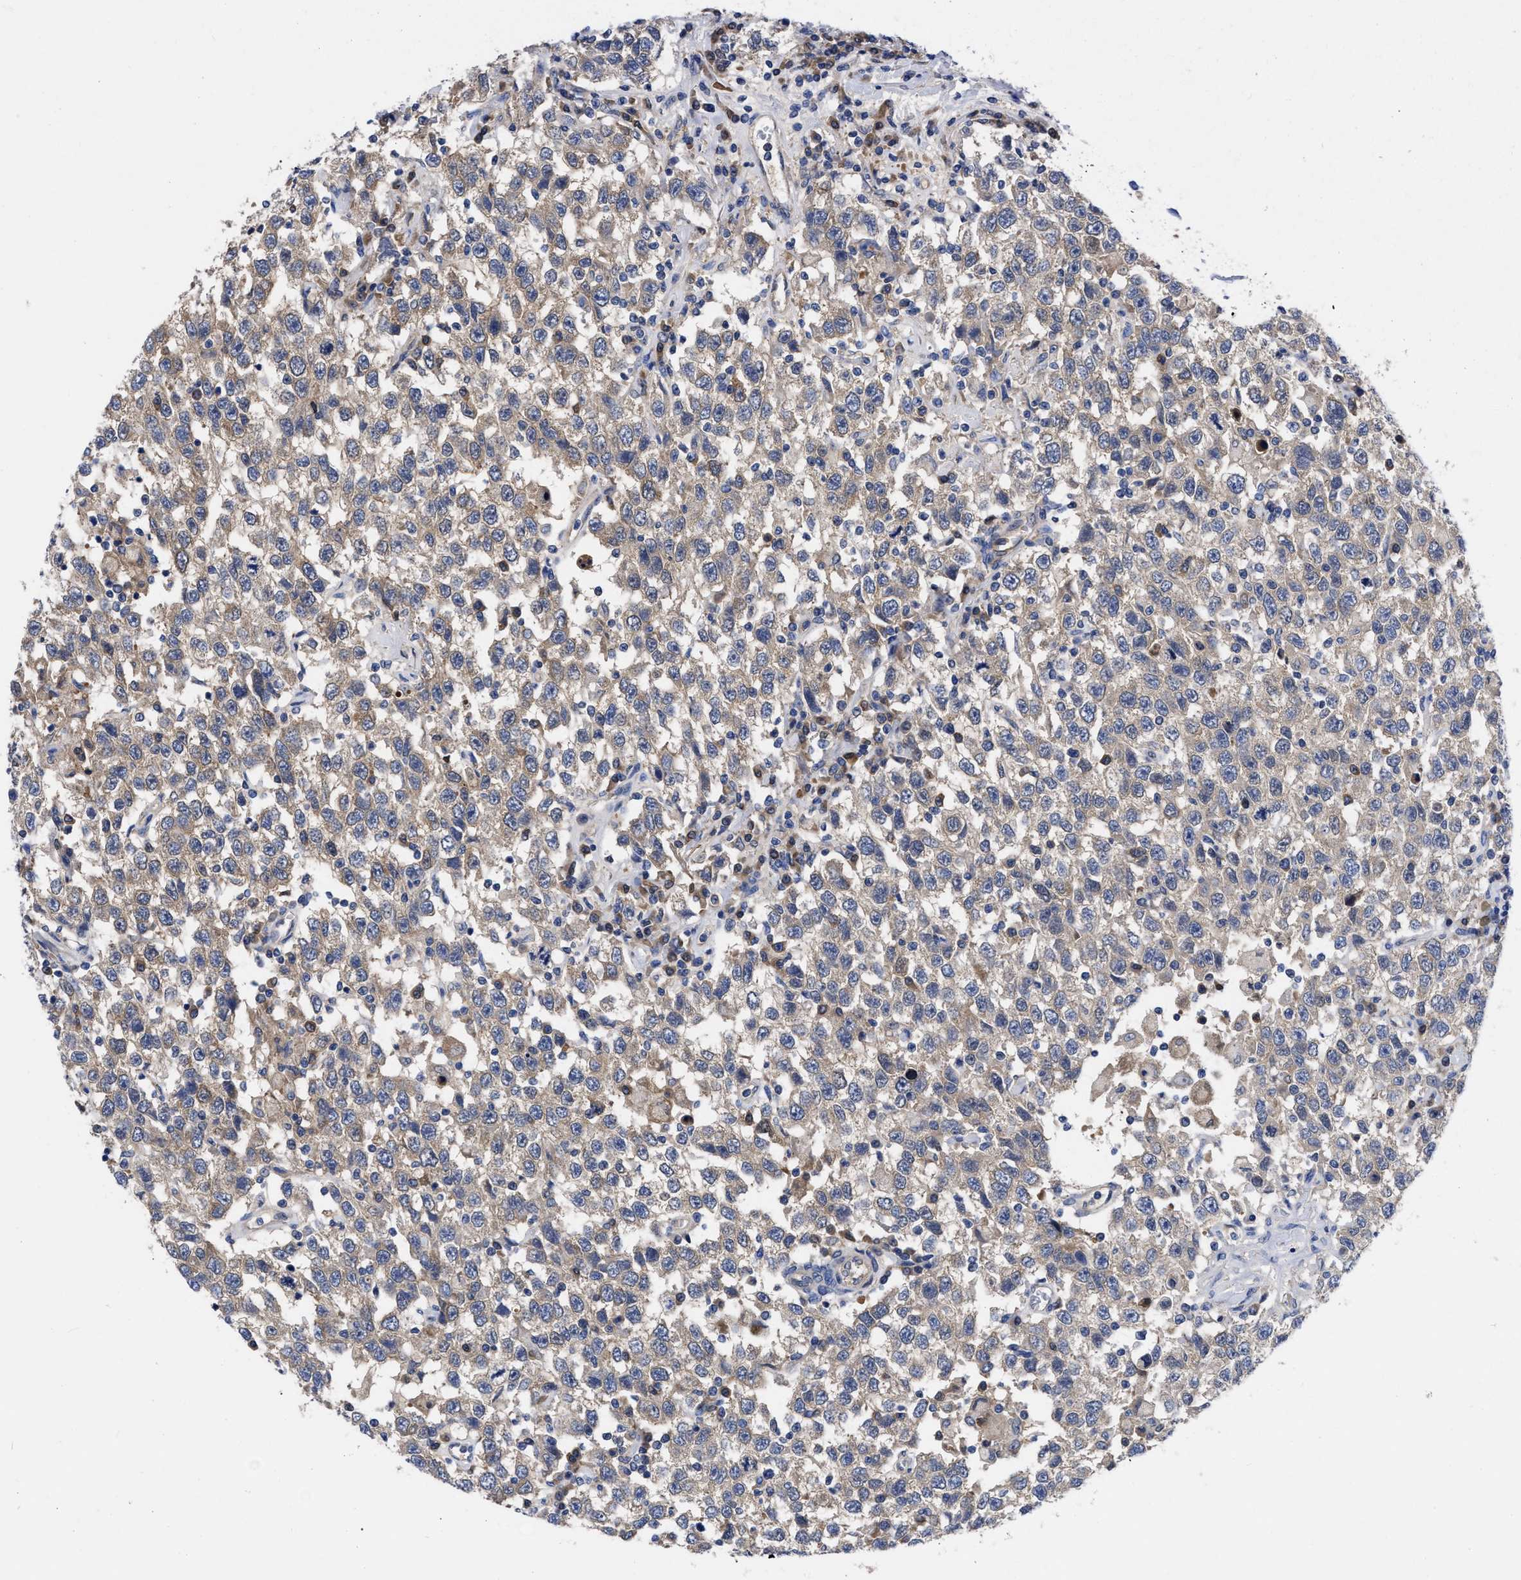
{"staining": {"intensity": "weak", "quantity": ">75%", "location": "cytoplasmic/membranous"}, "tissue": "testis cancer", "cell_type": "Tumor cells", "image_type": "cancer", "snomed": [{"axis": "morphology", "description": "Seminoma, NOS"}, {"axis": "topography", "description": "Testis"}], "caption": "A low amount of weak cytoplasmic/membranous expression is present in approximately >75% of tumor cells in testis cancer (seminoma) tissue. Ihc stains the protein in brown and the nuclei are stained blue.", "gene": "RBKS", "patient": {"sex": "male", "age": 41}}